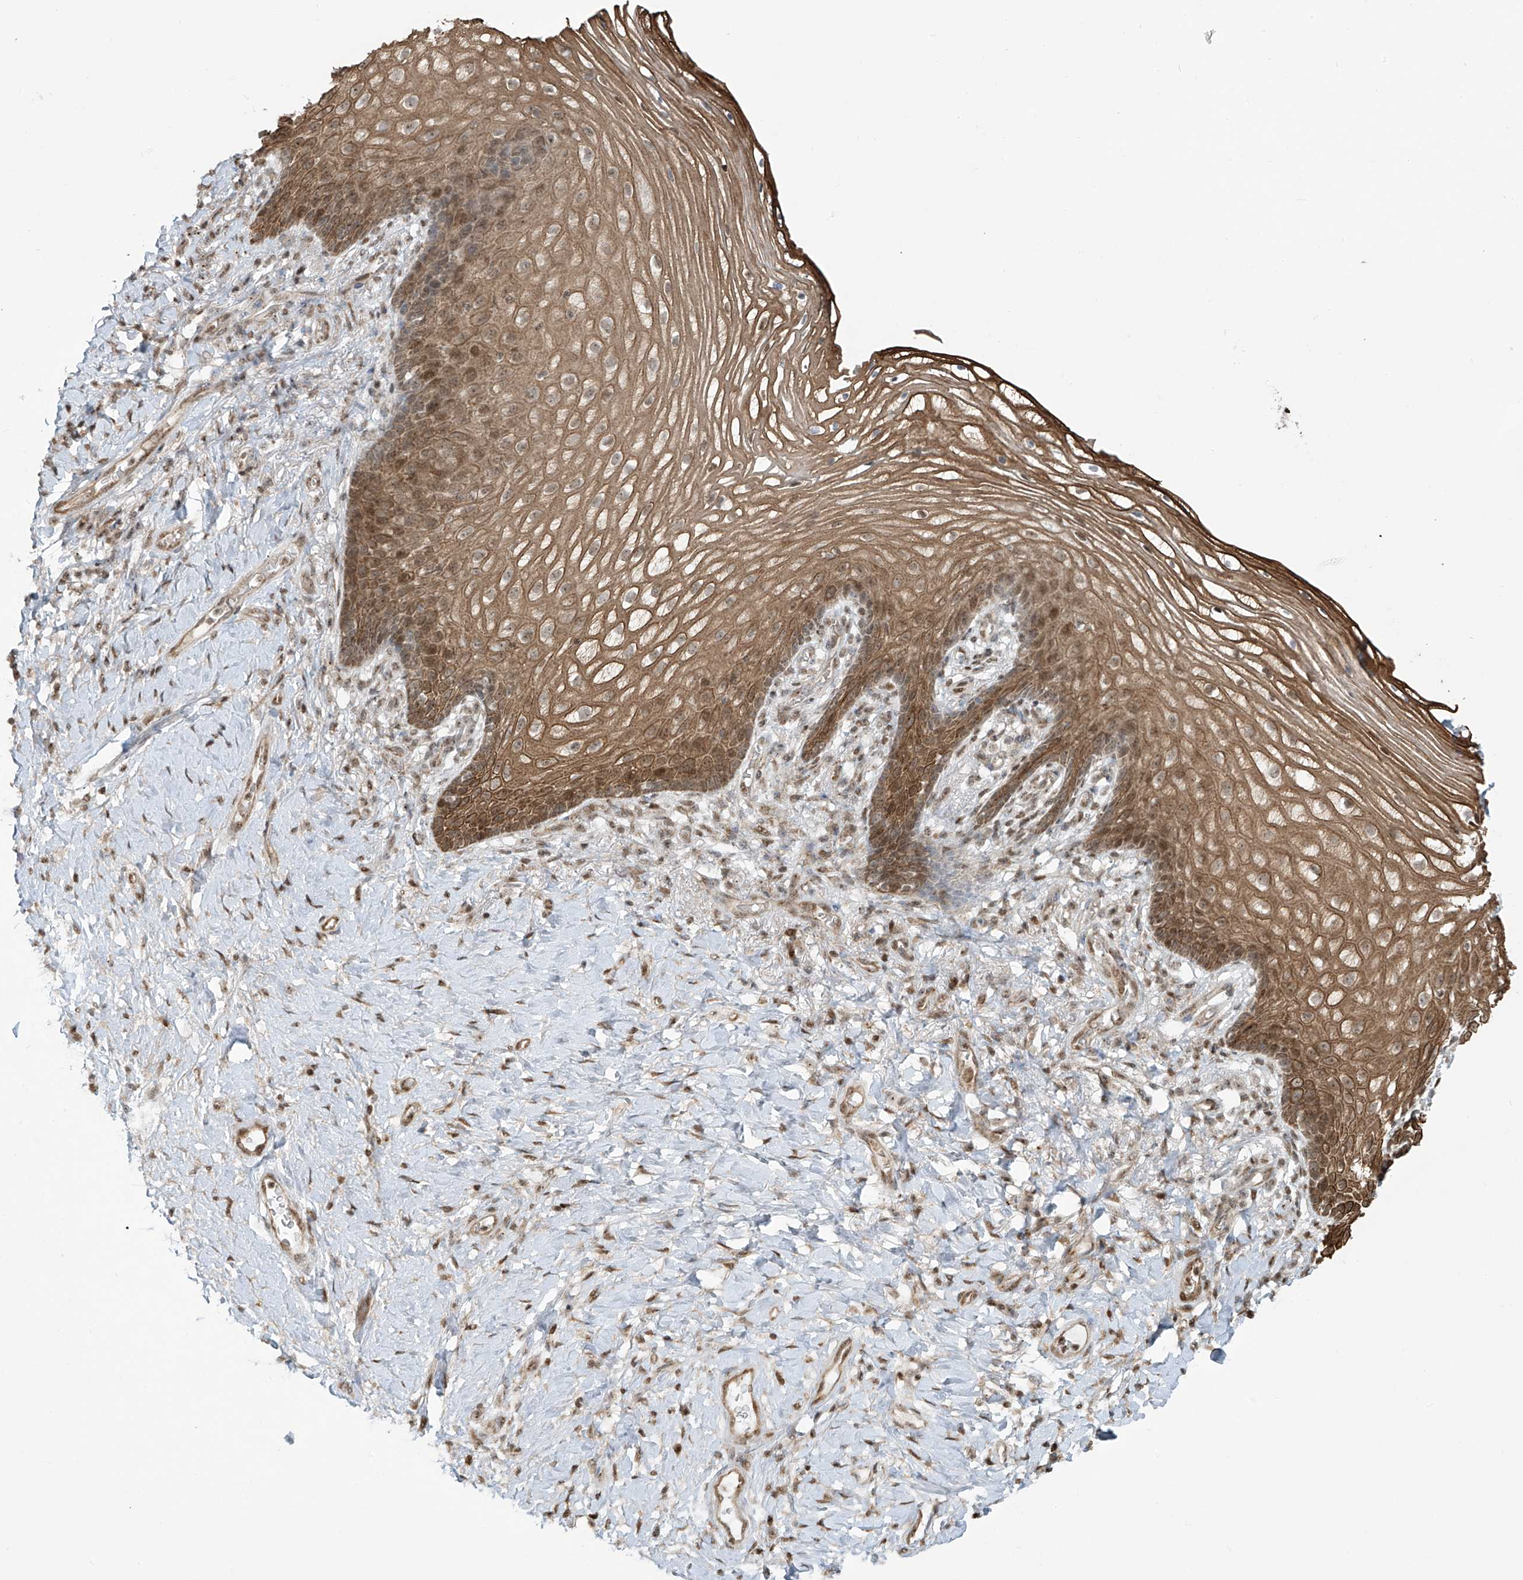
{"staining": {"intensity": "moderate", "quantity": ">75%", "location": "cytoplasmic/membranous"}, "tissue": "vagina", "cell_type": "Squamous epithelial cells", "image_type": "normal", "snomed": [{"axis": "morphology", "description": "Normal tissue, NOS"}, {"axis": "topography", "description": "Vagina"}], "caption": "Moderate cytoplasmic/membranous positivity for a protein is identified in about >75% of squamous epithelial cells of normal vagina using IHC.", "gene": "VMP1", "patient": {"sex": "female", "age": 60}}